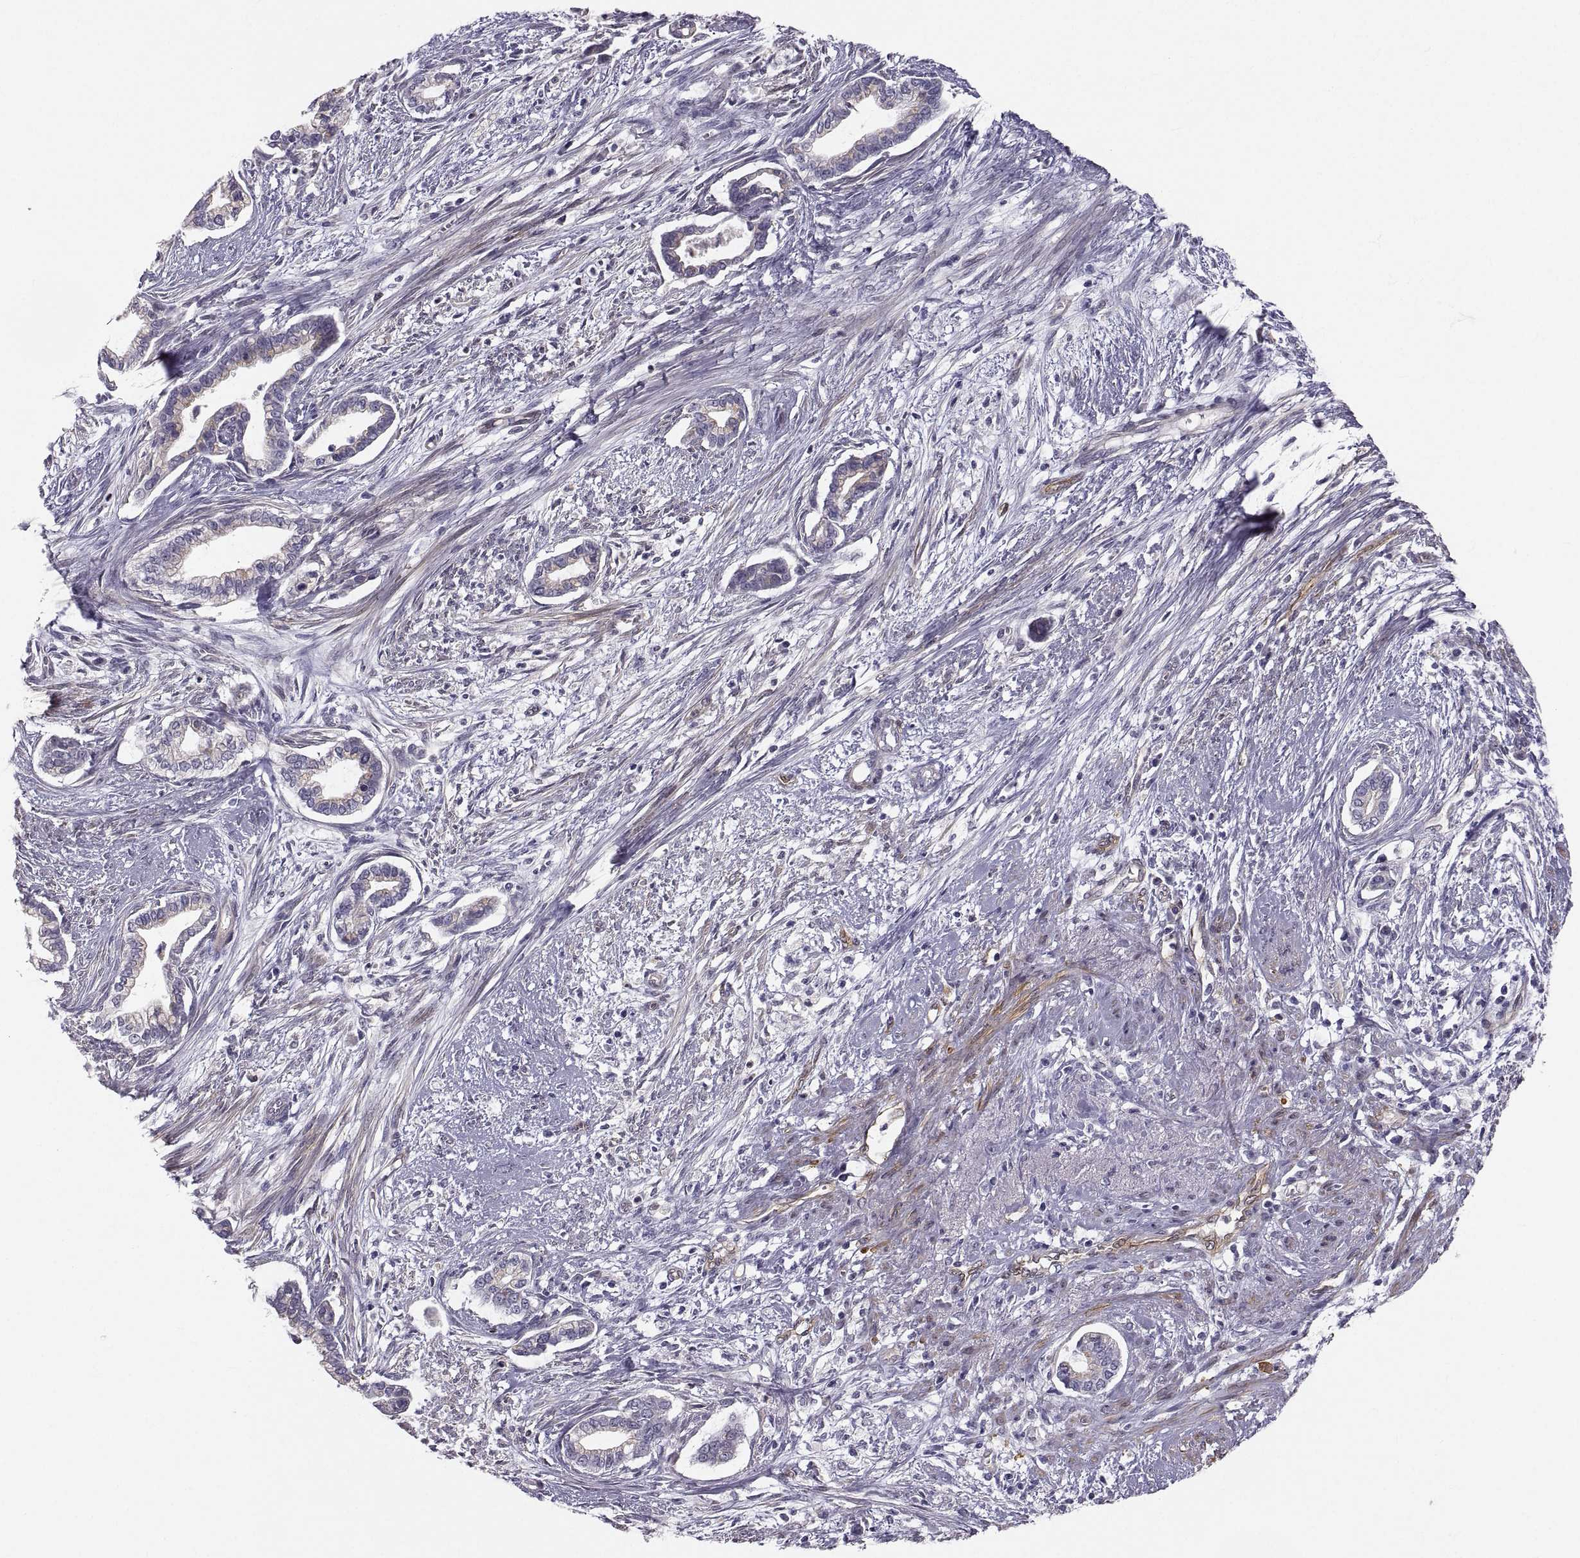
{"staining": {"intensity": "weak", "quantity": "<25%", "location": "cytoplasmic/membranous"}, "tissue": "cervical cancer", "cell_type": "Tumor cells", "image_type": "cancer", "snomed": [{"axis": "morphology", "description": "Adenocarcinoma, NOS"}, {"axis": "topography", "description": "Cervix"}], "caption": "Photomicrograph shows no significant protein staining in tumor cells of cervical cancer. Brightfield microscopy of immunohistochemistry (IHC) stained with DAB (3,3'-diaminobenzidine) (brown) and hematoxylin (blue), captured at high magnification.", "gene": "PGM5", "patient": {"sex": "female", "age": 62}}